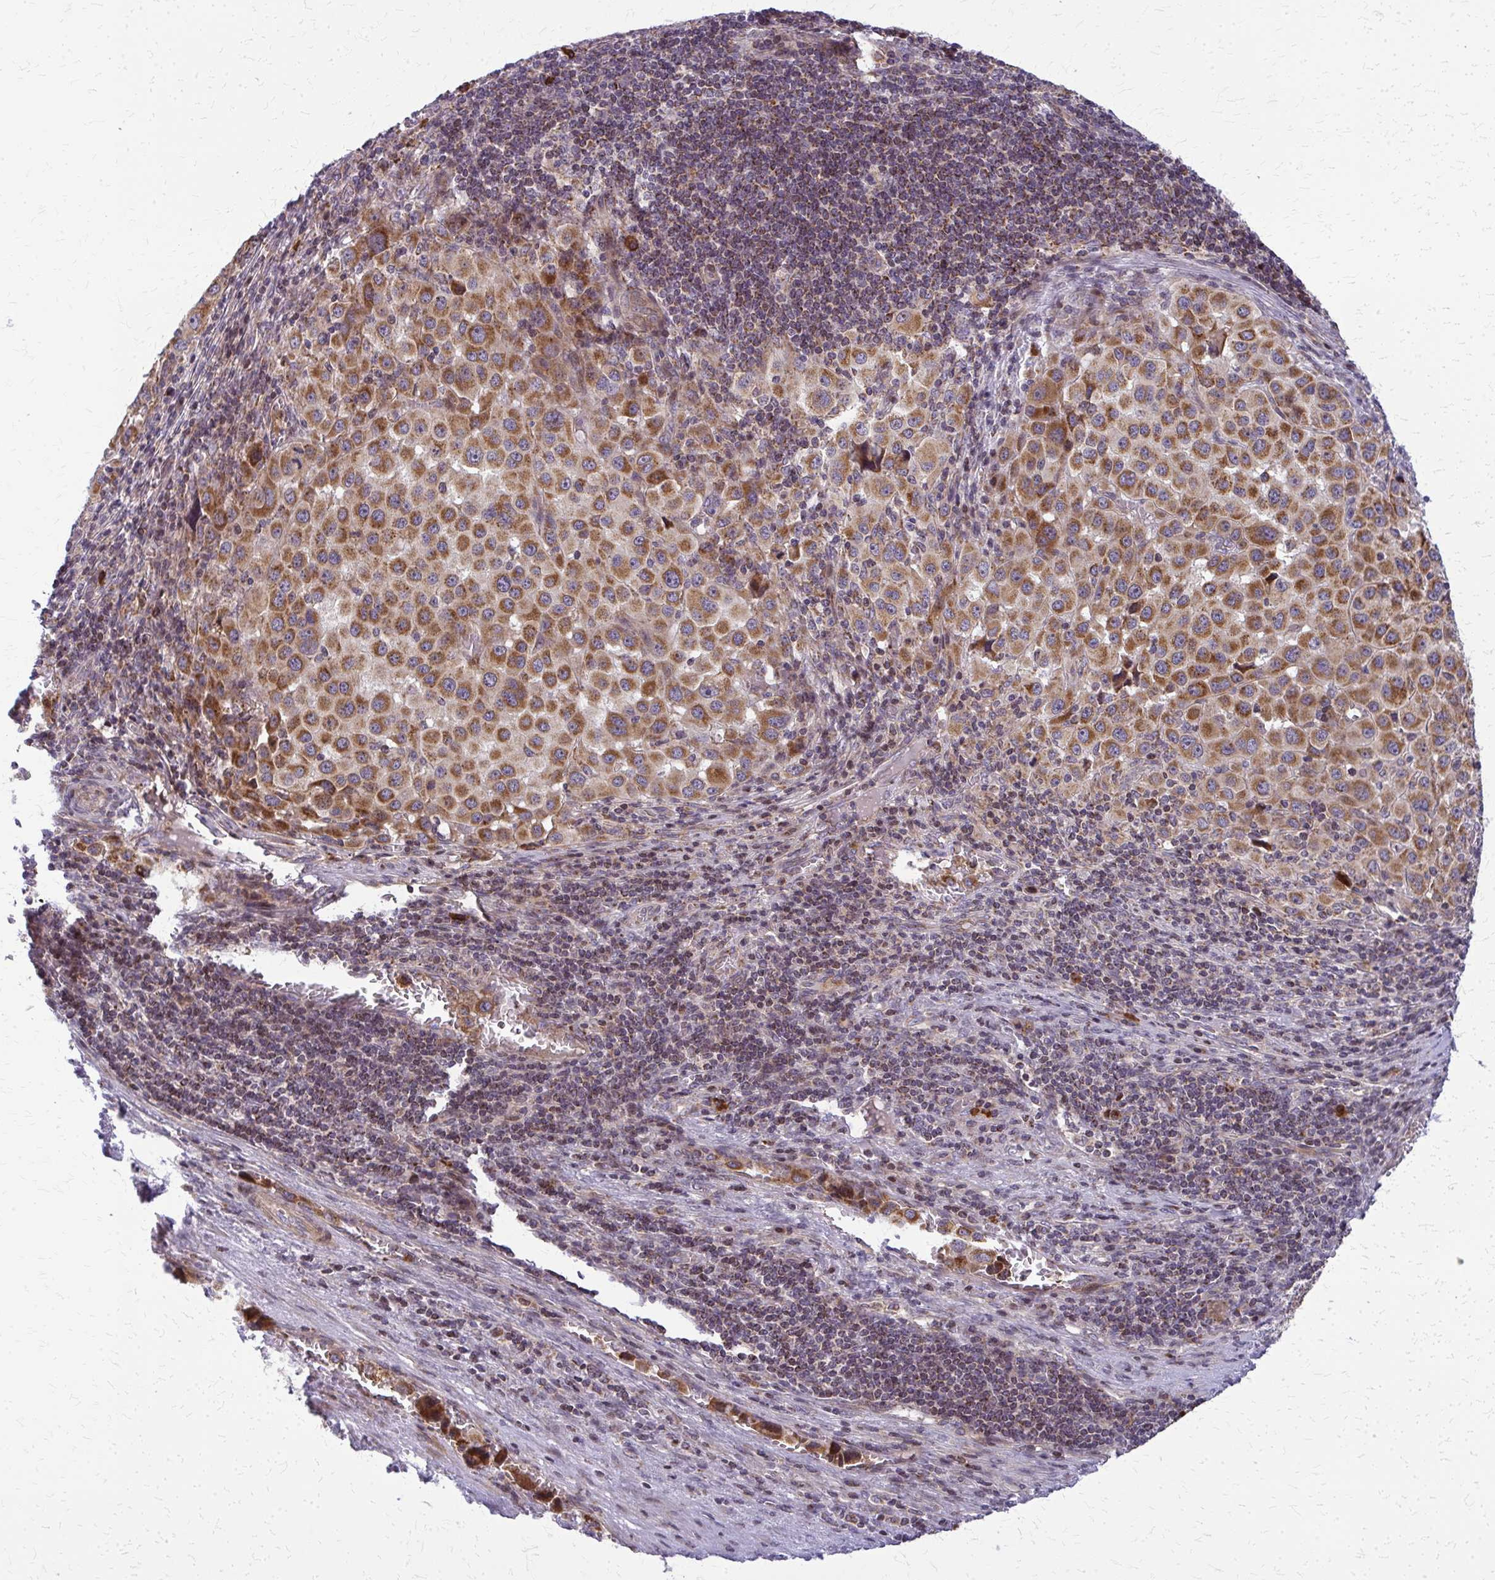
{"staining": {"intensity": "moderate", "quantity": ">75%", "location": "cytoplasmic/membranous"}, "tissue": "melanoma", "cell_type": "Tumor cells", "image_type": "cancer", "snomed": [{"axis": "morphology", "description": "Malignant melanoma, Metastatic site"}, {"axis": "topography", "description": "Lymph node"}], "caption": "An image showing moderate cytoplasmic/membranous positivity in about >75% of tumor cells in malignant melanoma (metastatic site), as visualized by brown immunohistochemical staining.", "gene": "MCCC1", "patient": {"sex": "female", "age": 65}}